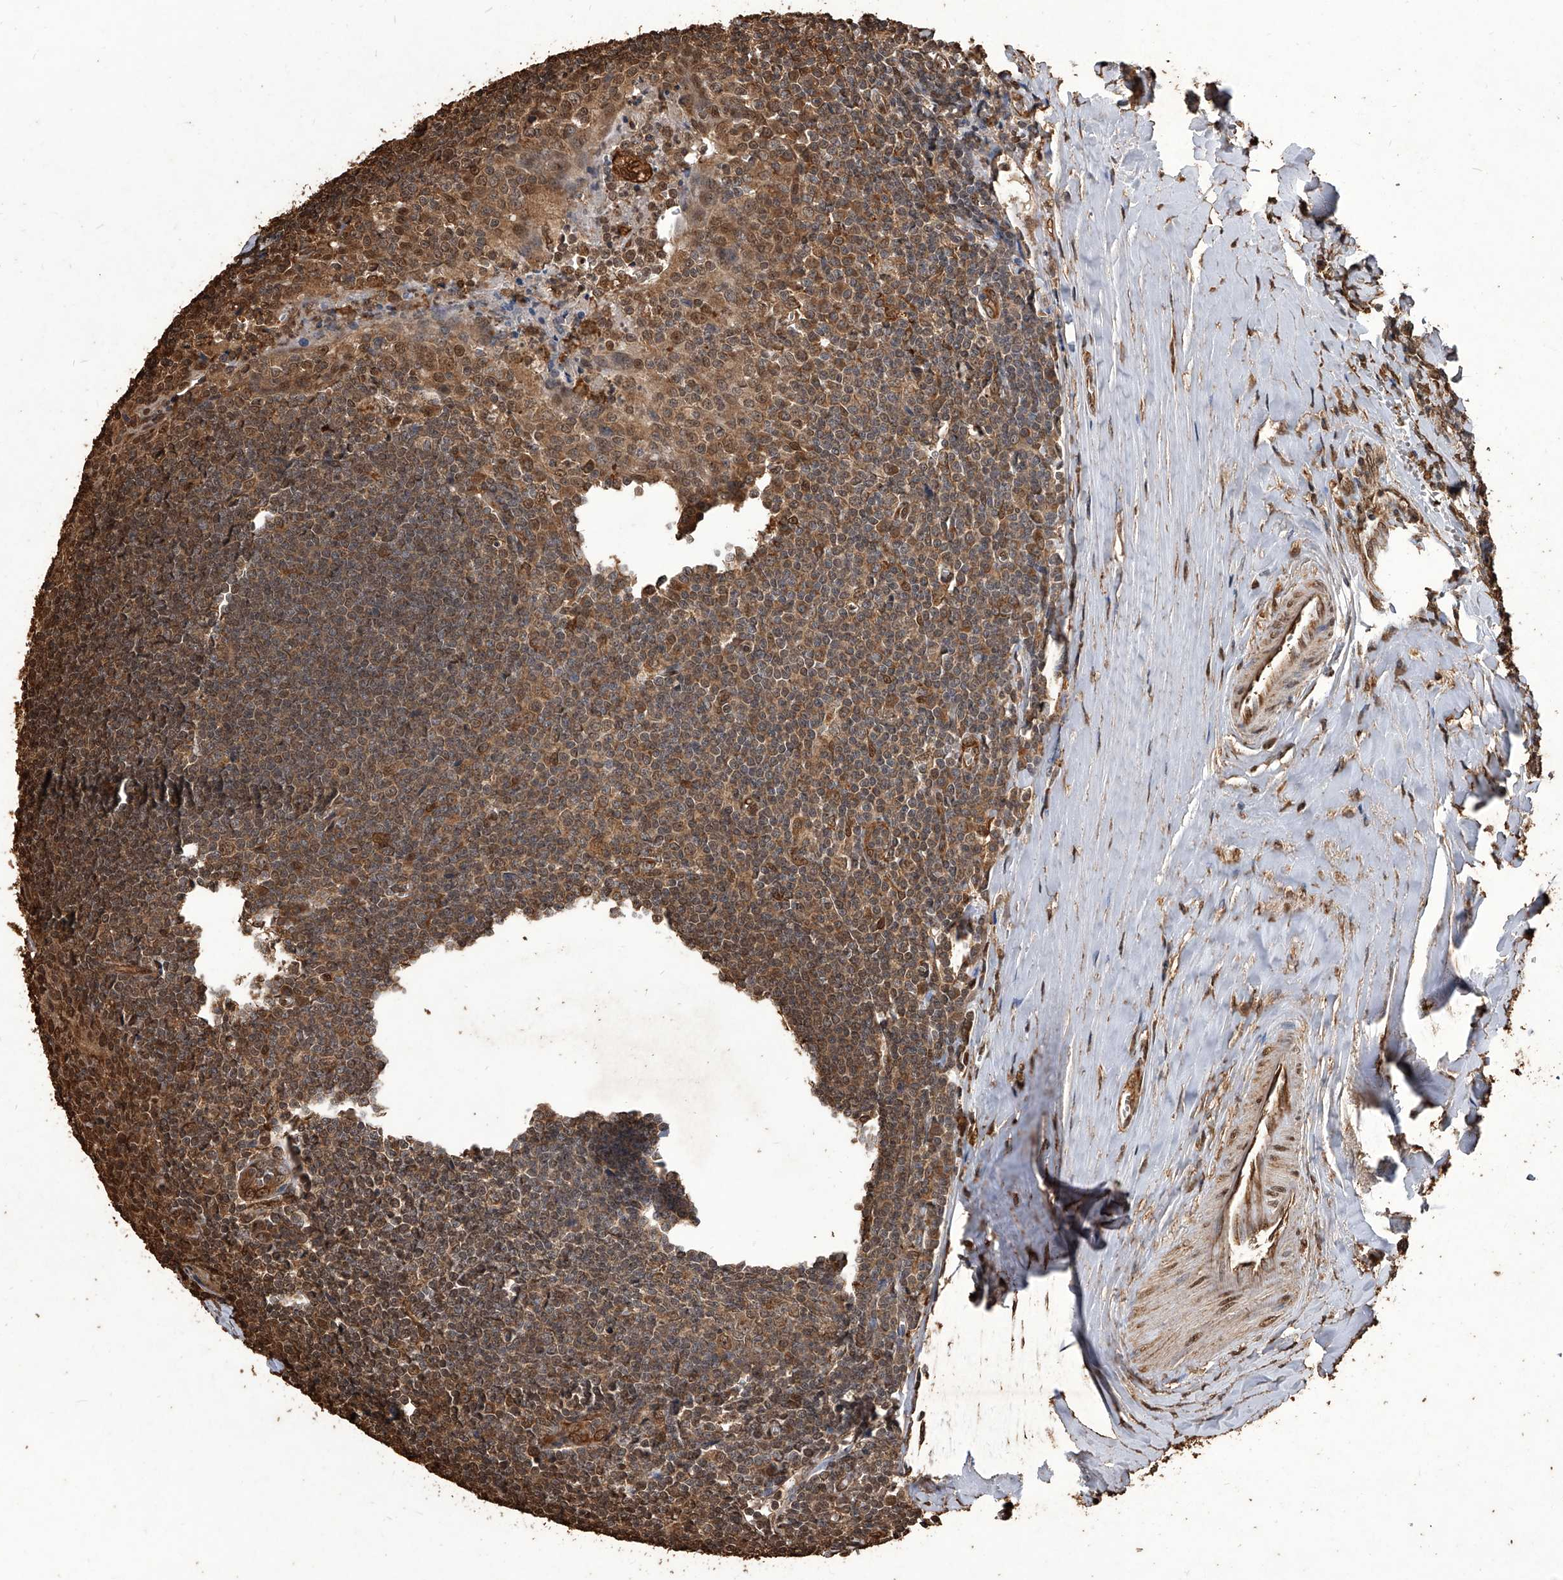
{"staining": {"intensity": "weak", "quantity": "<25%", "location": "nuclear"}, "tissue": "tonsil", "cell_type": "Germinal center cells", "image_type": "normal", "snomed": [{"axis": "morphology", "description": "Normal tissue, NOS"}, {"axis": "topography", "description": "Tonsil"}], "caption": "An IHC histopathology image of benign tonsil is shown. There is no staining in germinal center cells of tonsil. (Stains: DAB (3,3'-diaminobenzidine) immunohistochemistry with hematoxylin counter stain, Microscopy: brightfield microscopy at high magnification).", "gene": "FBXL4", "patient": {"sex": "male", "age": 27}}